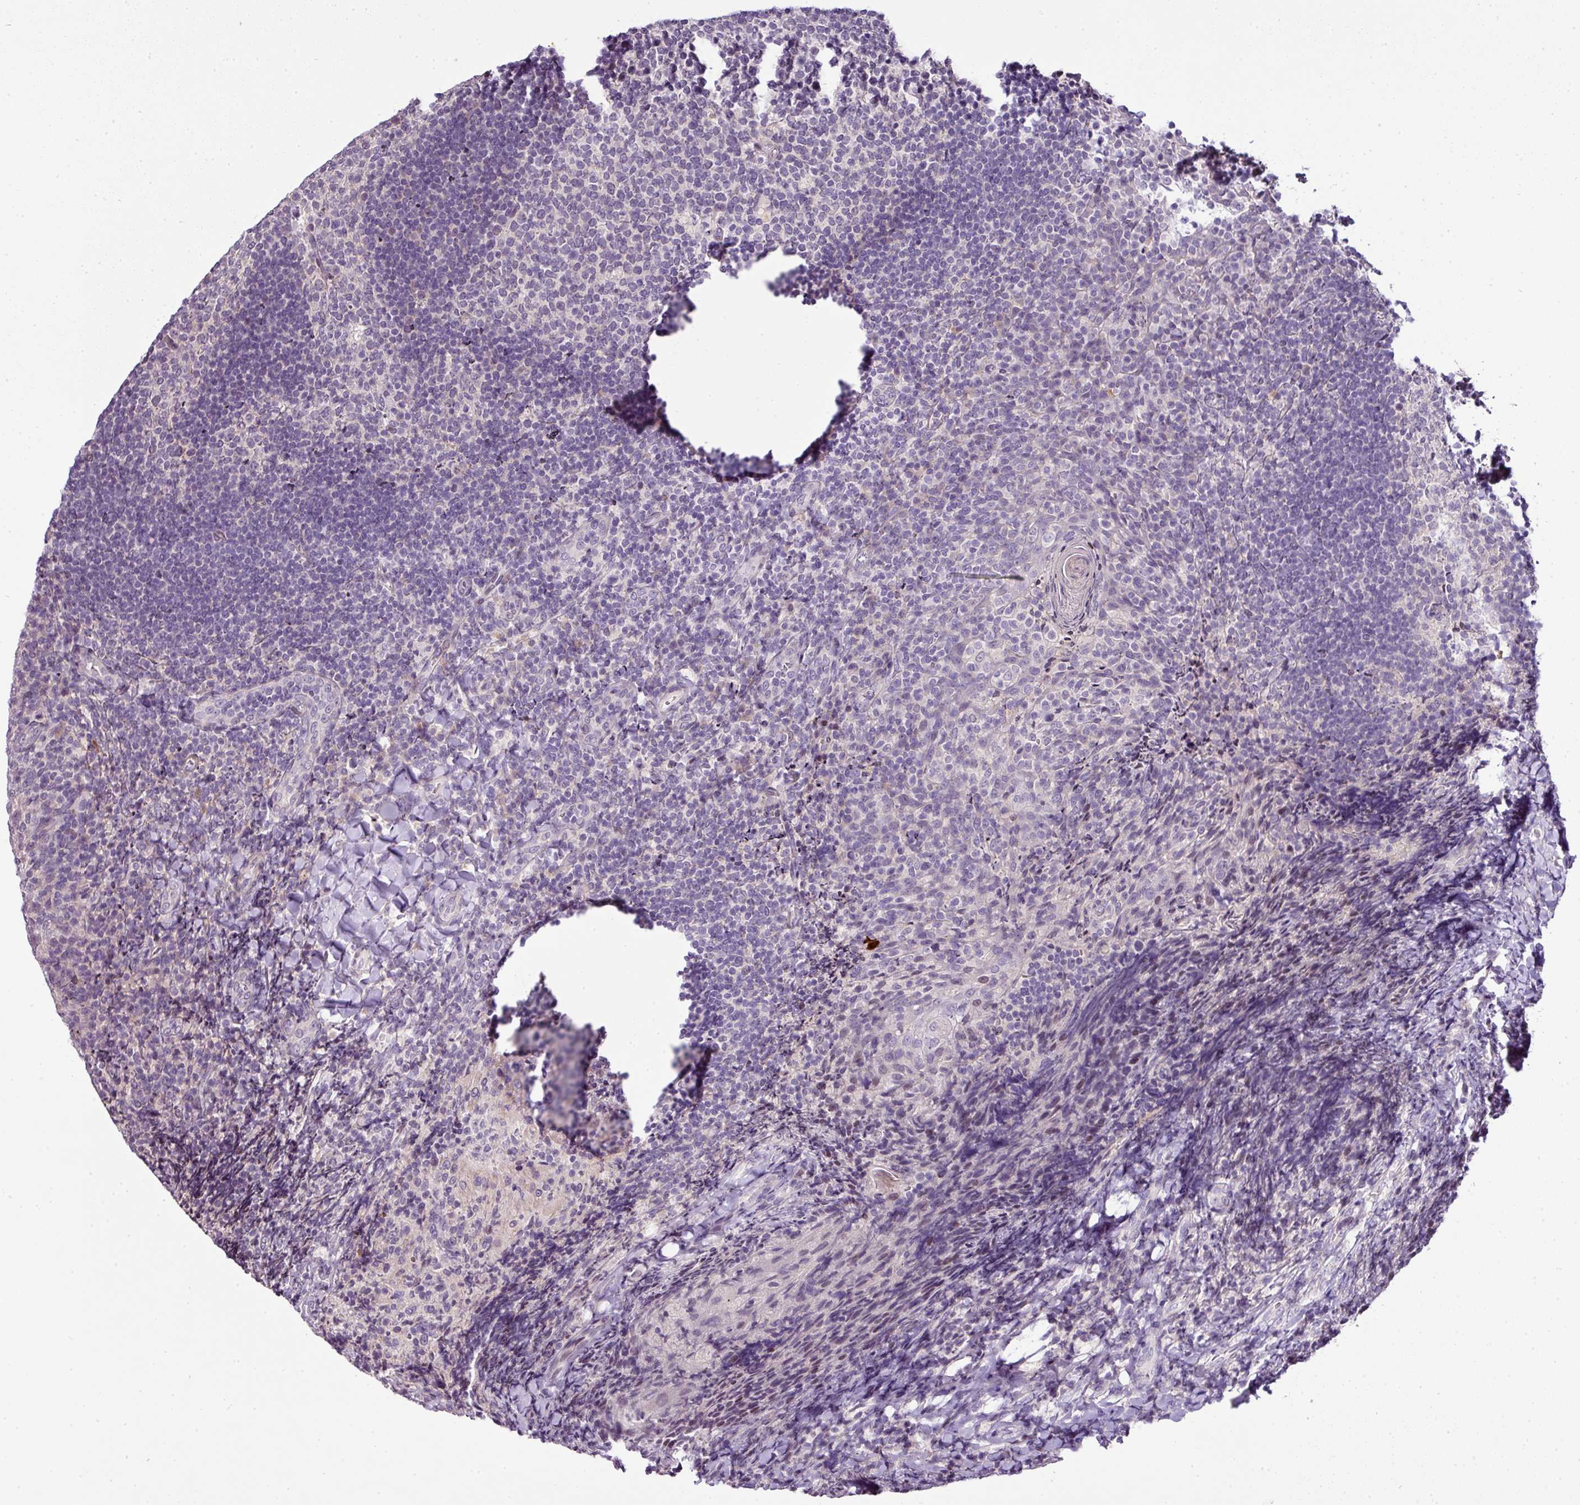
{"staining": {"intensity": "negative", "quantity": "none", "location": "none"}, "tissue": "tonsil", "cell_type": "Germinal center cells", "image_type": "normal", "snomed": [{"axis": "morphology", "description": "Normal tissue, NOS"}, {"axis": "topography", "description": "Tonsil"}], "caption": "Immunohistochemistry photomicrograph of unremarkable tonsil stained for a protein (brown), which reveals no staining in germinal center cells. (DAB (3,3'-diaminobenzidine) immunohistochemistry, high magnification).", "gene": "TEX30", "patient": {"sex": "female", "age": 10}}